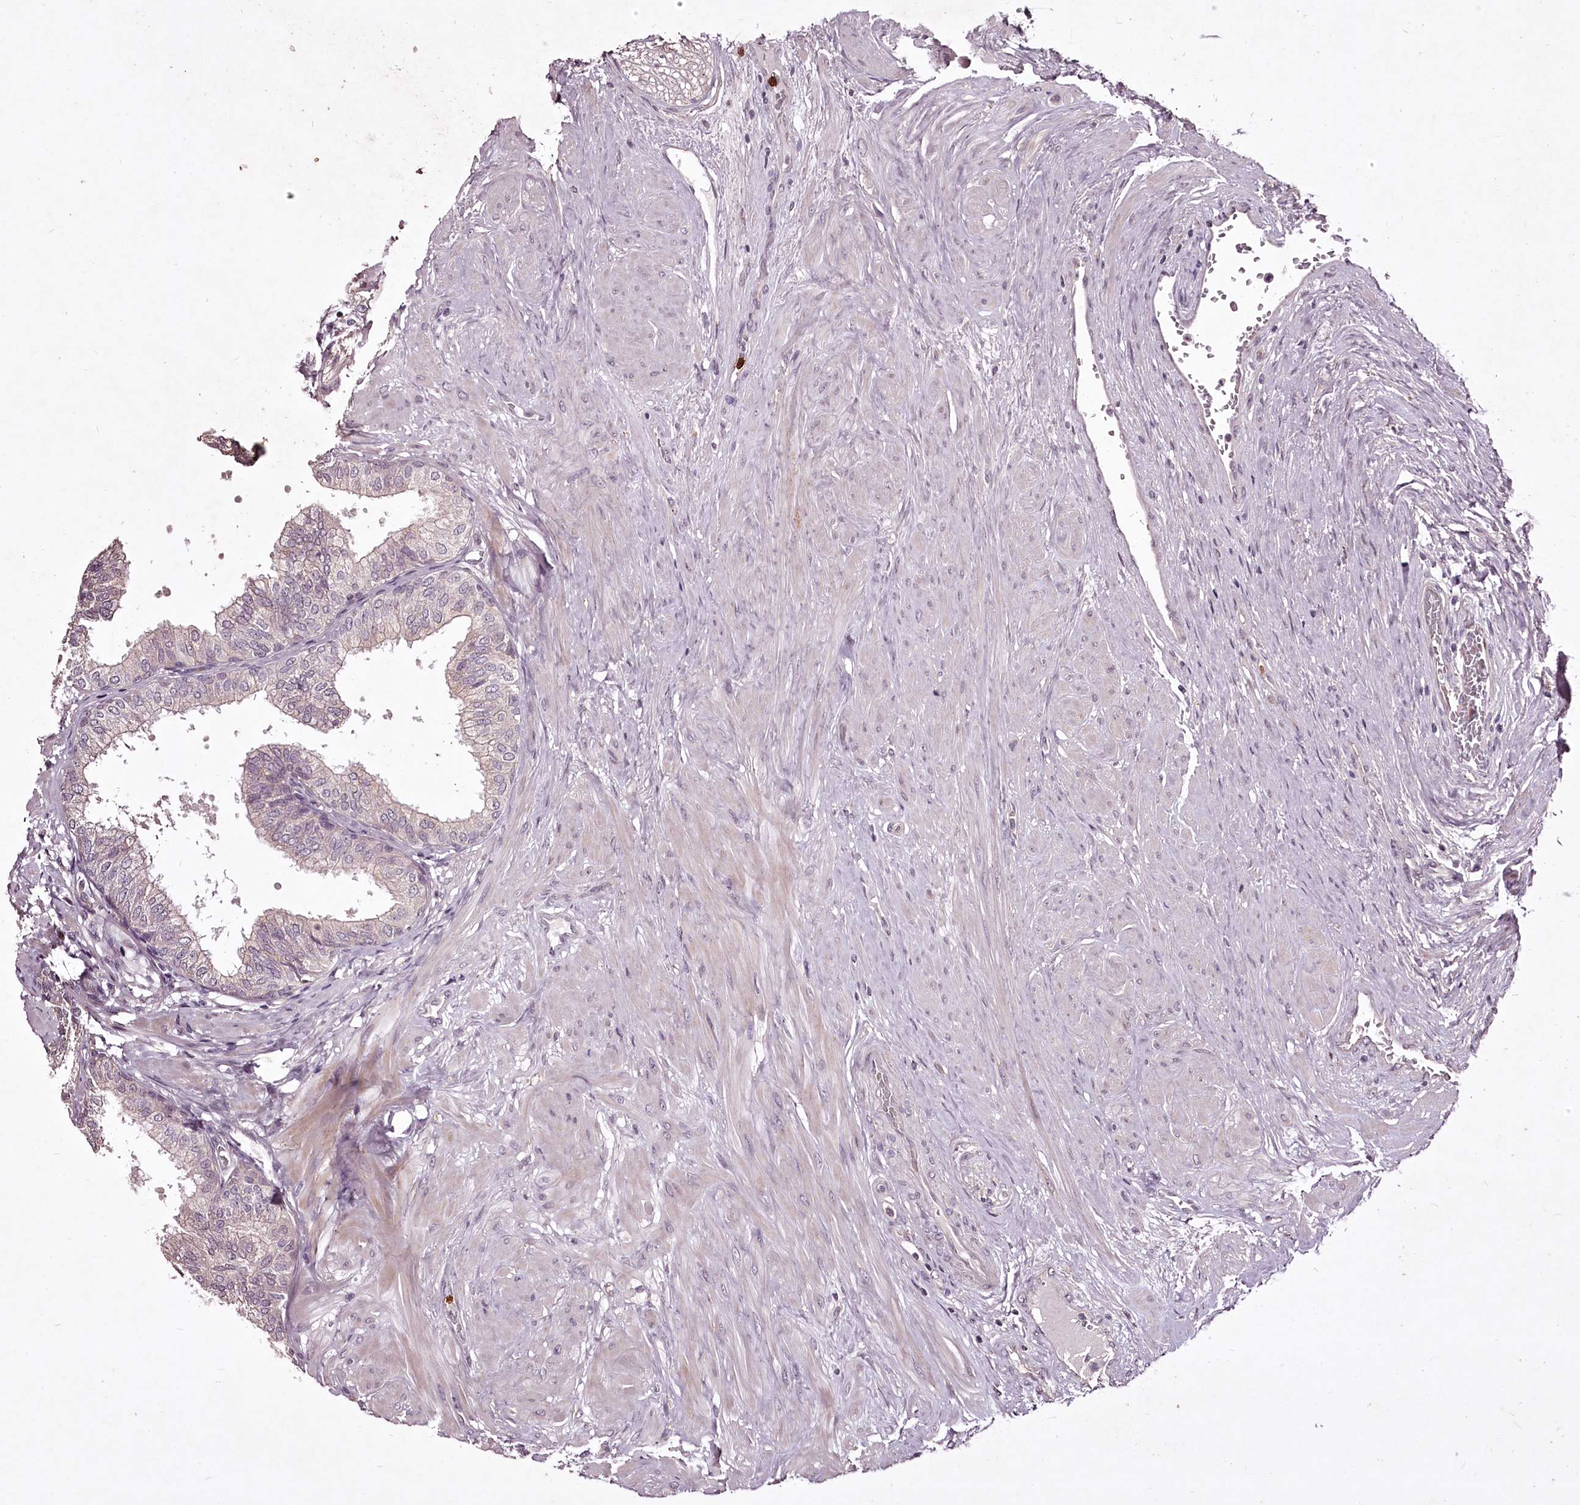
{"staining": {"intensity": "weak", "quantity": "25%-75%", "location": "cytoplasmic/membranous"}, "tissue": "prostate", "cell_type": "Glandular cells", "image_type": "normal", "snomed": [{"axis": "morphology", "description": "Normal tissue, NOS"}, {"axis": "topography", "description": "Prostate"}], "caption": "Immunohistochemistry (DAB) staining of normal human prostate shows weak cytoplasmic/membranous protein expression in approximately 25%-75% of glandular cells.", "gene": "ADRA1D", "patient": {"sex": "male", "age": 60}}